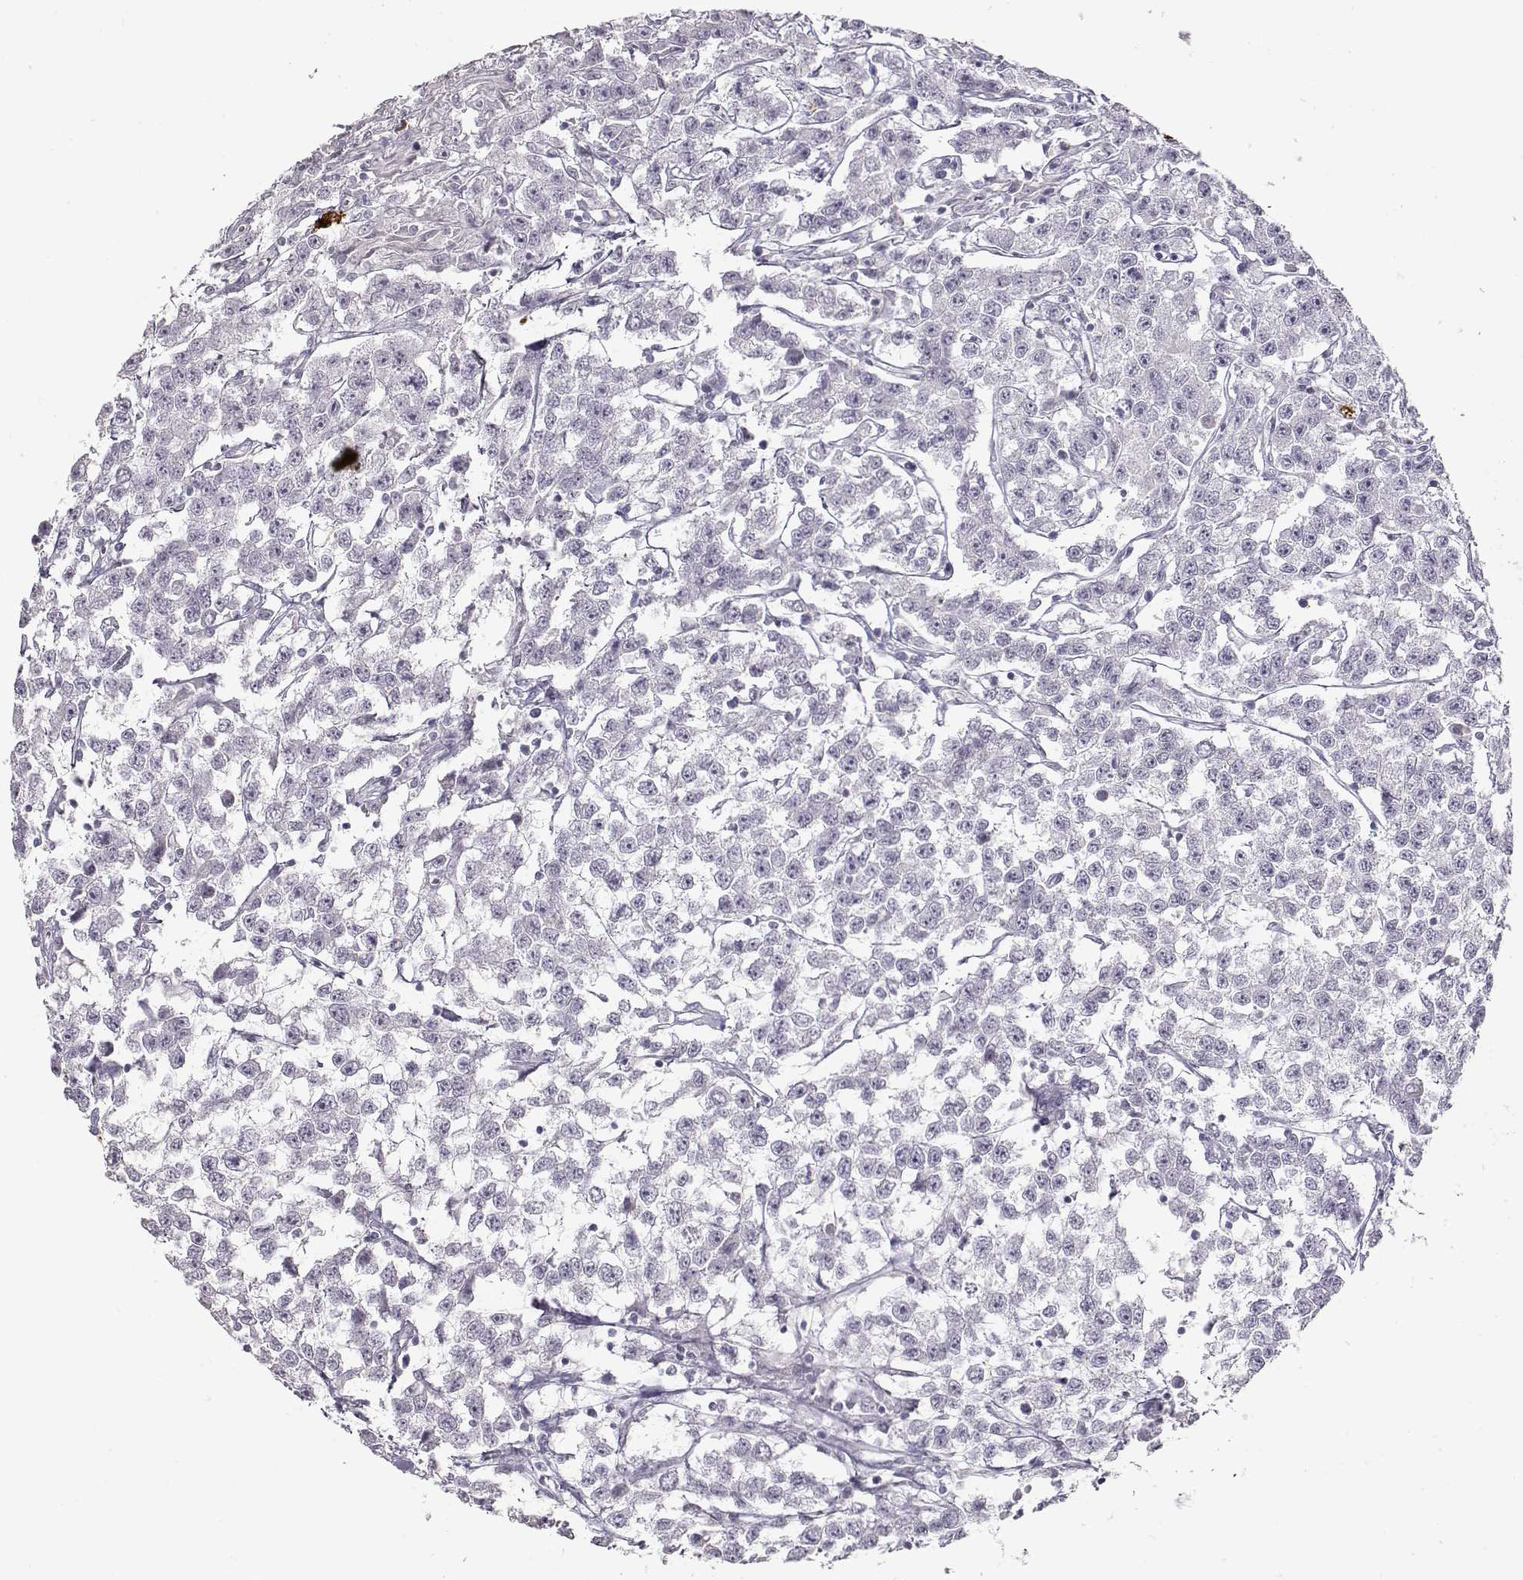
{"staining": {"intensity": "negative", "quantity": "none", "location": "none"}, "tissue": "testis cancer", "cell_type": "Tumor cells", "image_type": "cancer", "snomed": [{"axis": "morphology", "description": "Seminoma, NOS"}, {"axis": "topography", "description": "Testis"}], "caption": "There is no significant positivity in tumor cells of testis cancer.", "gene": "S100B", "patient": {"sex": "male", "age": 59}}